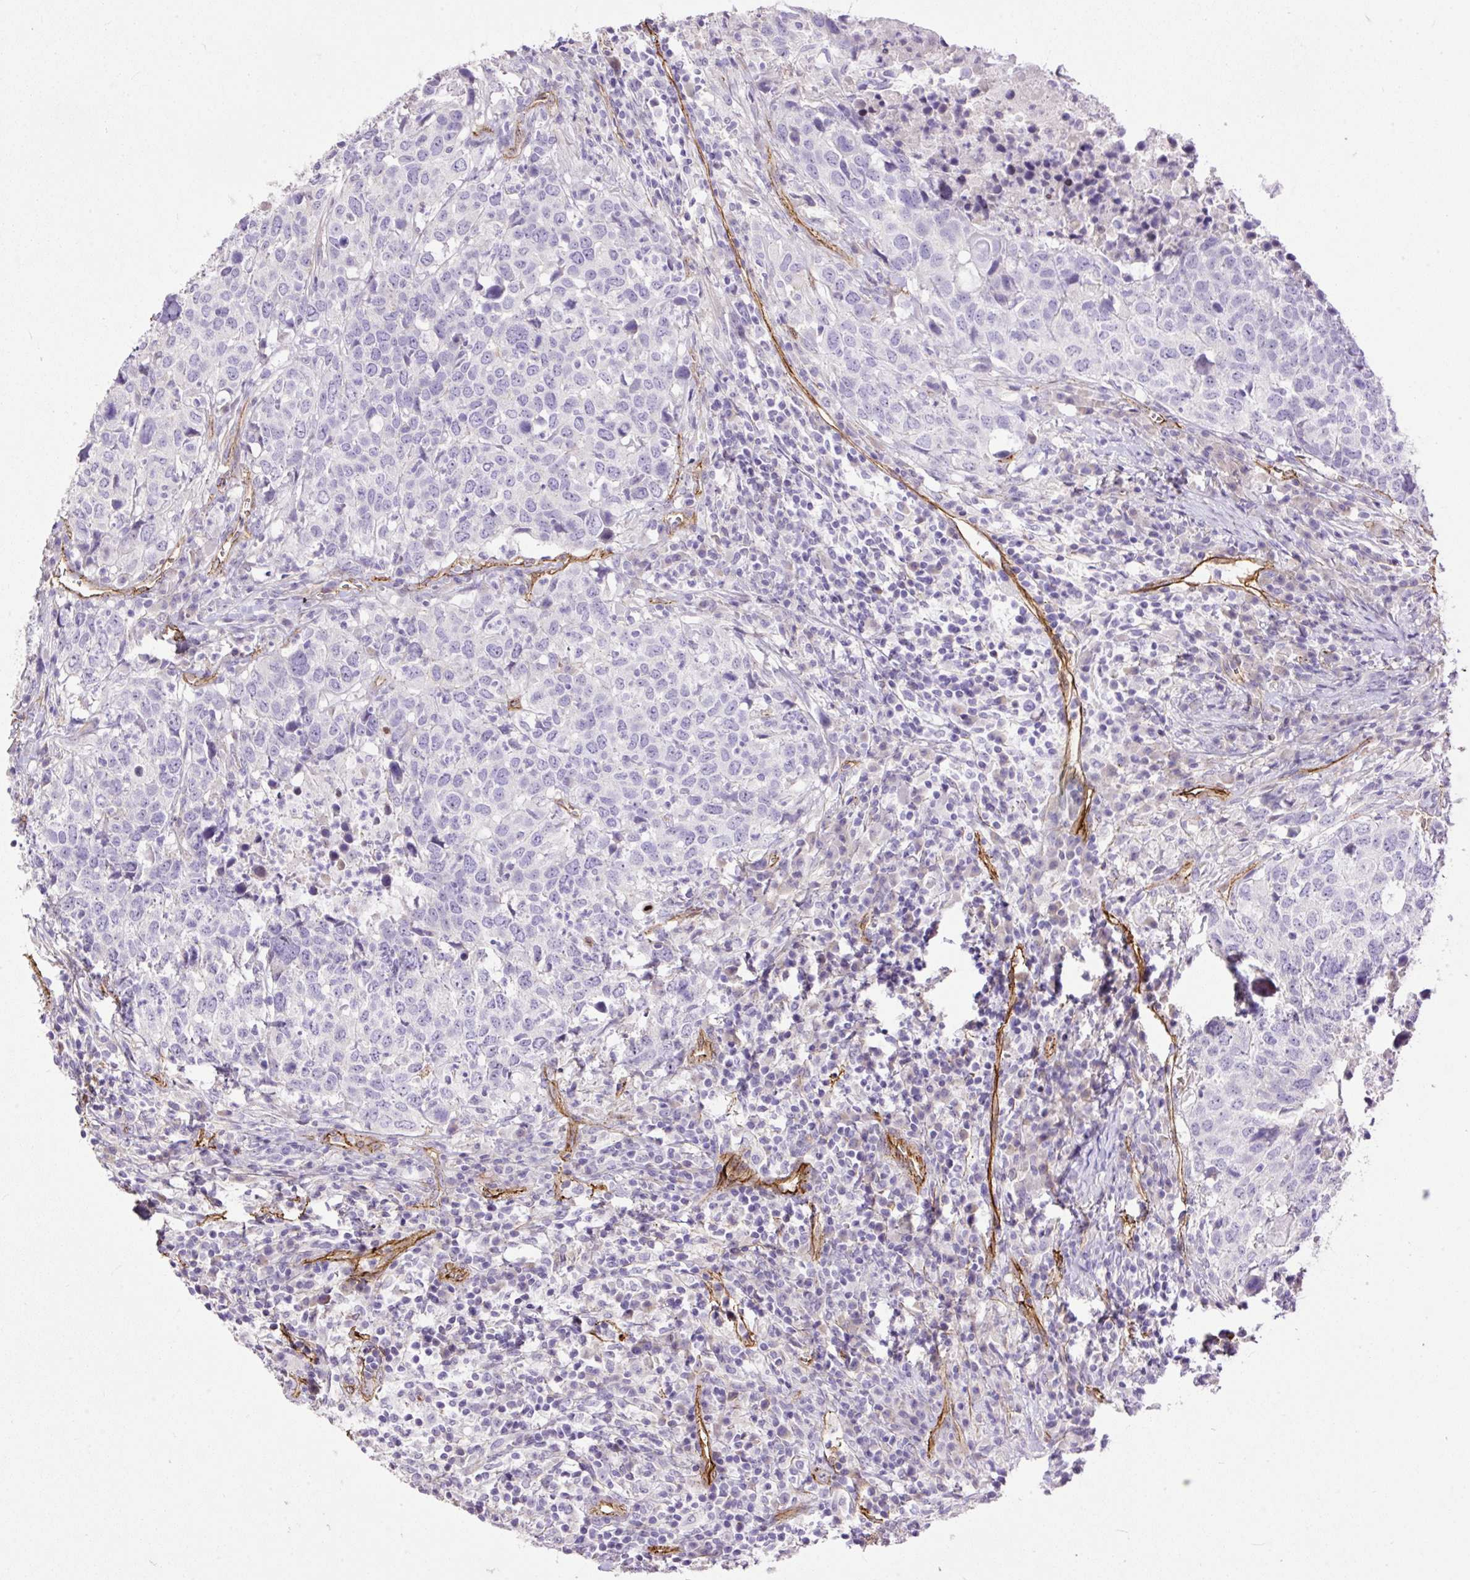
{"staining": {"intensity": "negative", "quantity": "none", "location": "none"}, "tissue": "head and neck cancer", "cell_type": "Tumor cells", "image_type": "cancer", "snomed": [{"axis": "morphology", "description": "Normal tissue, NOS"}, {"axis": "morphology", "description": "Squamous cell carcinoma, NOS"}, {"axis": "topography", "description": "Skeletal muscle"}, {"axis": "topography", "description": "Vascular tissue"}, {"axis": "topography", "description": "Peripheral nerve tissue"}, {"axis": "topography", "description": "Head-Neck"}], "caption": "Head and neck squamous cell carcinoma was stained to show a protein in brown. There is no significant staining in tumor cells. (DAB (3,3'-diaminobenzidine) immunohistochemistry visualized using brightfield microscopy, high magnification).", "gene": "MAGEB16", "patient": {"sex": "male", "age": 66}}